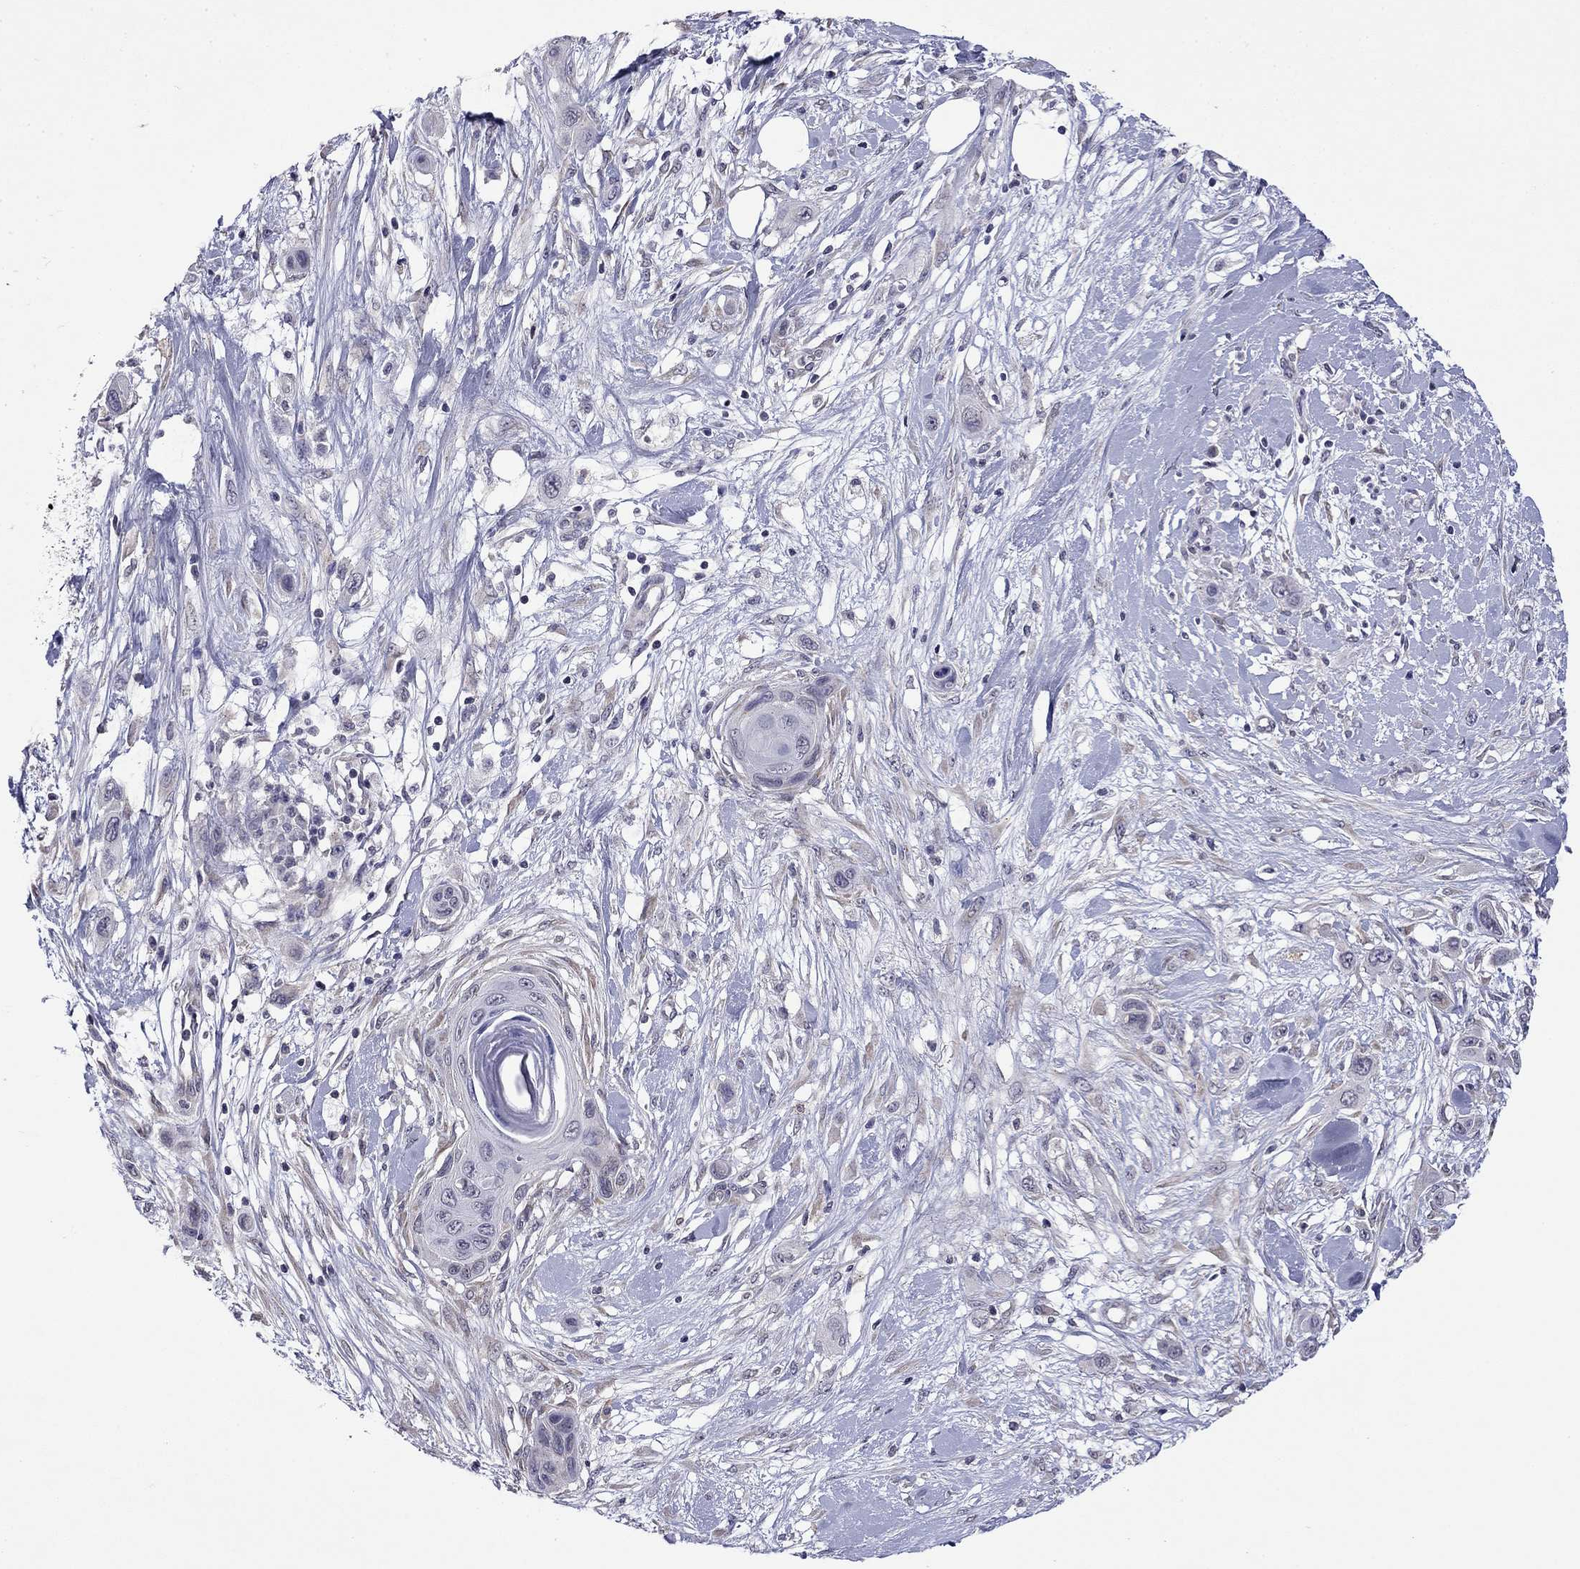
{"staining": {"intensity": "negative", "quantity": "none", "location": "none"}, "tissue": "skin cancer", "cell_type": "Tumor cells", "image_type": "cancer", "snomed": [{"axis": "morphology", "description": "Squamous cell carcinoma, NOS"}, {"axis": "topography", "description": "Skin"}], "caption": "The micrograph shows no staining of tumor cells in squamous cell carcinoma (skin). (DAB (3,3'-diaminobenzidine) immunohistochemistry with hematoxylin counter stain).", "gene": "WNK3", "patient": {"sex": "male", "age": 79}}